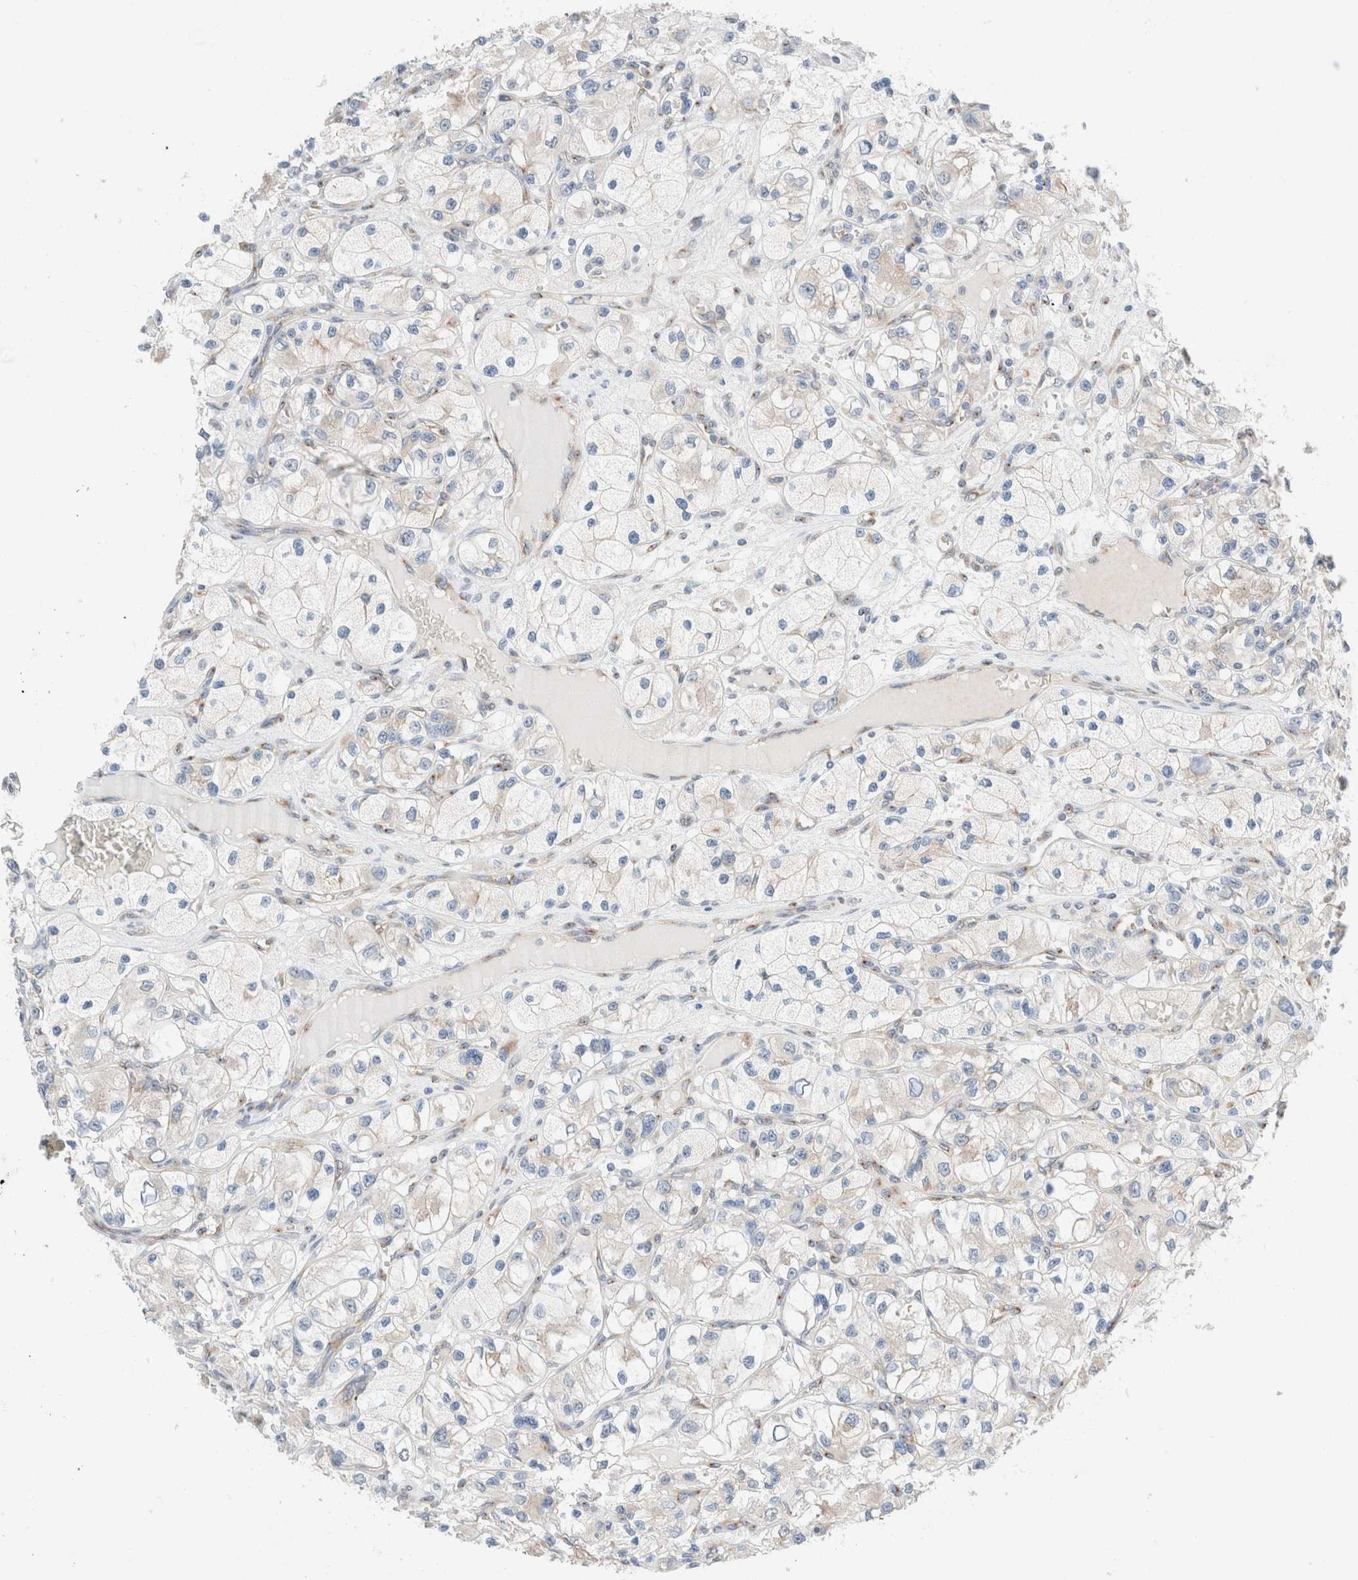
{"staining": {"intensity": "negative", "quantity": "none", "location": "none"}, "tissue": "renal cancer", "cell_type": "Tumor cells", "image_type": "cancer", "snomed": [{"axis": "morphology", "description": "Adenocarcinoma, NOS"}, {"axis": "topography", "description": "Kidney"}], "caption": "Protein analysis of adenocarcinoma (renal) reveals no significant staining in tumor cells.", "gene": "CASC3", "patient": {"sex": "female", "age": 57}}